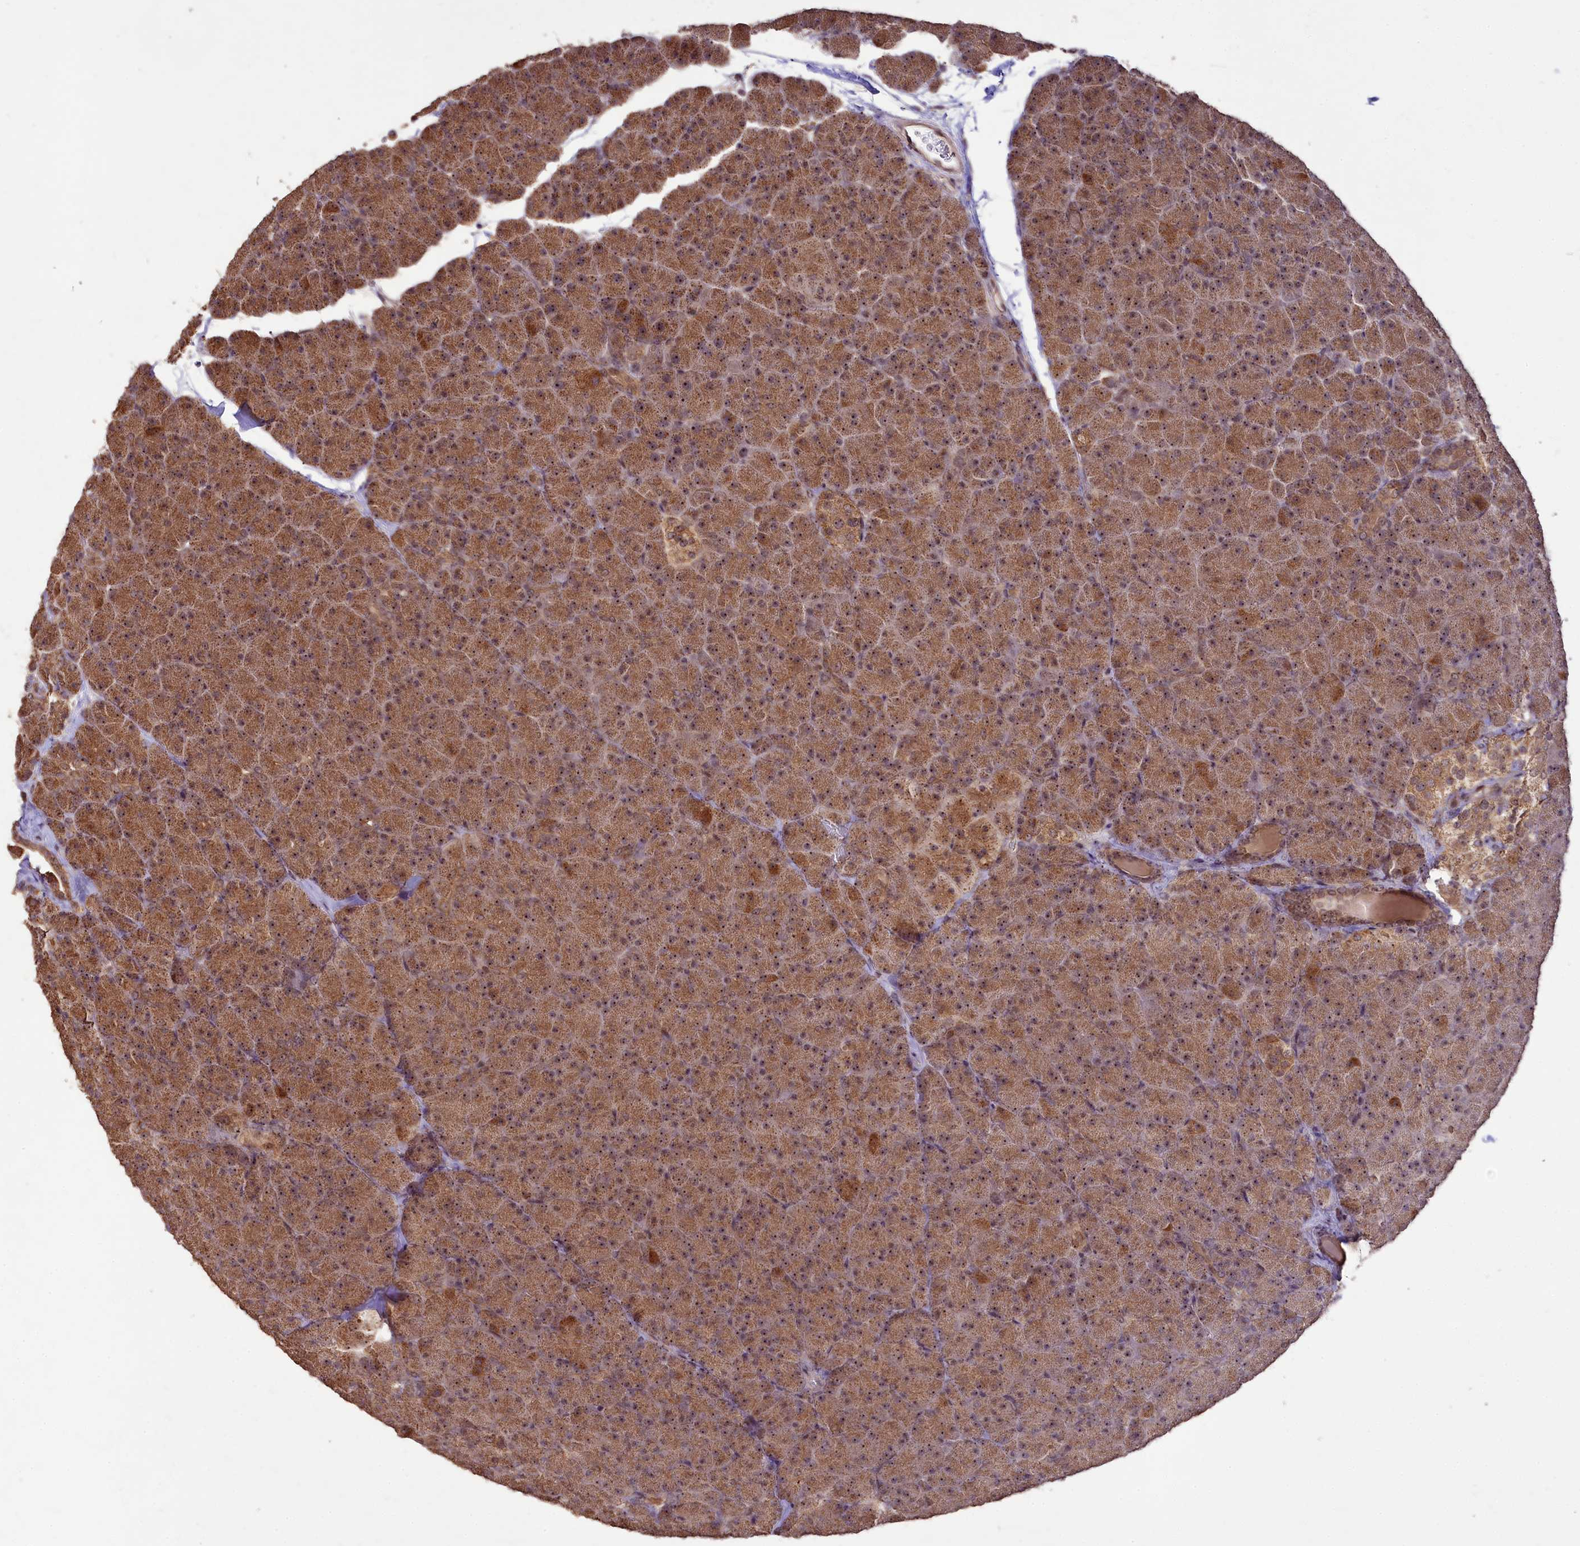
{"staining": {"intensity": "moderate", "quantity": ">75%", "location": "cytoplasmic/membranous,nuclear"}, "tissue": "pancreas", "cell_type": "Exocrine glandular cells", "image_type": "normal", "snomed": [{"axis": "morphology", "description": "Normal tissue, NOS"}, {"axis": "topography", "description": "Pancreas"}], "caption": "Protein staining of benign pancreas shows moderate cytoplasmic/membranous,nuclear expression in about >75% of exocrine glandular cells. Nuclei are stained in blue.", "gene": "RRP8", "patient": {"sex": "male", "age": 36}}